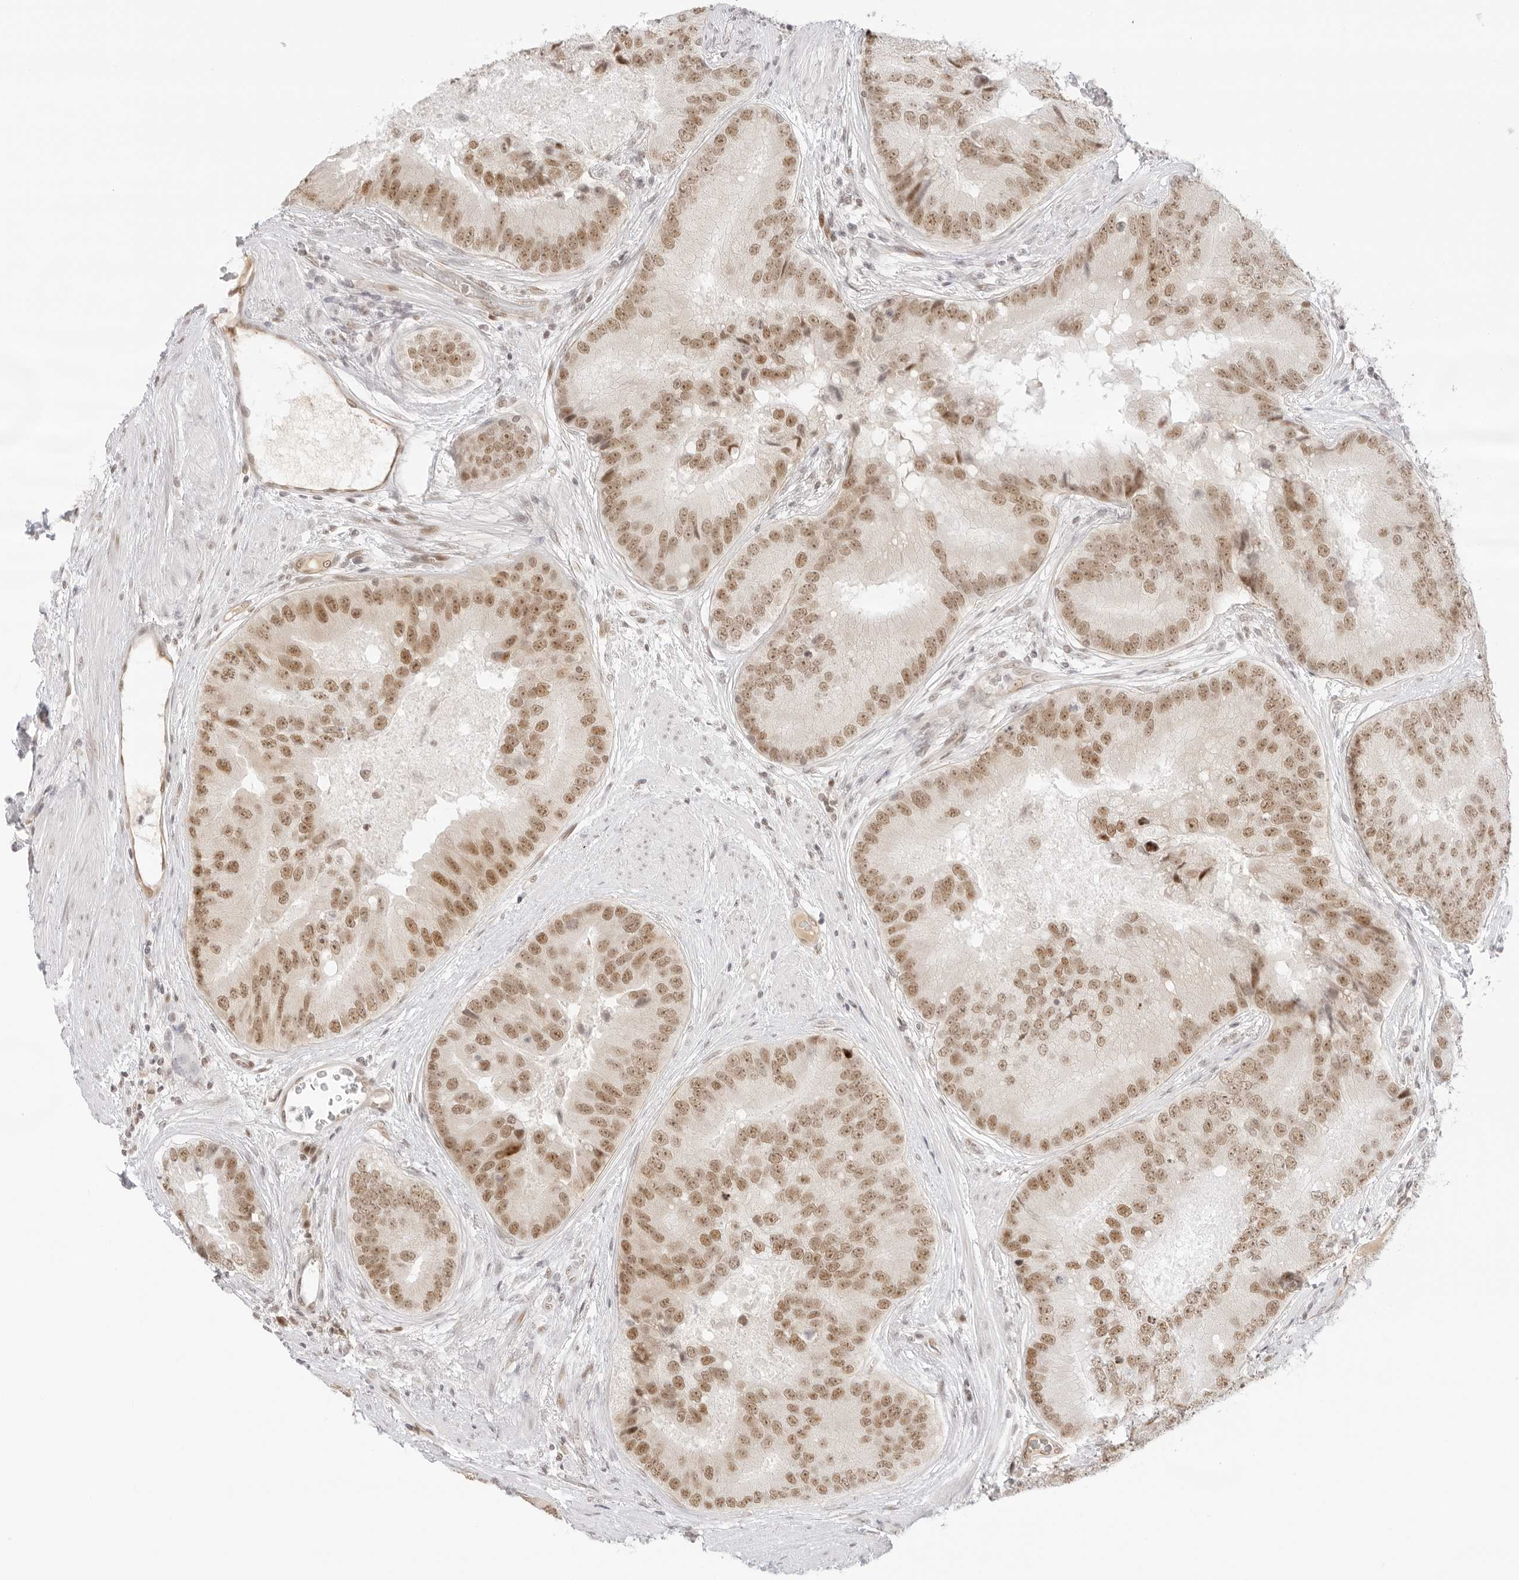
{"staining": {"intensity": "moderate", "quantity": ">75%", "location": "nuclear"}, "tissue": "prostate cancer", "cell_type": "Tumor cells", "image_type": "cancer", "snomed": [{"axis": "morphology", "description": "Adenocarcinoma, High grade"}, {"axis": "topography", "description": "Prostate"}], "caption": "Immunohistochemistry (DAB) staining of prostate adenocarcinoma (high-grade) reveals moderate nuclear protein expression in about >75% of tumor cells.", "gene": "ITGA6", "patient": {"sex": "male", "age": 70}}